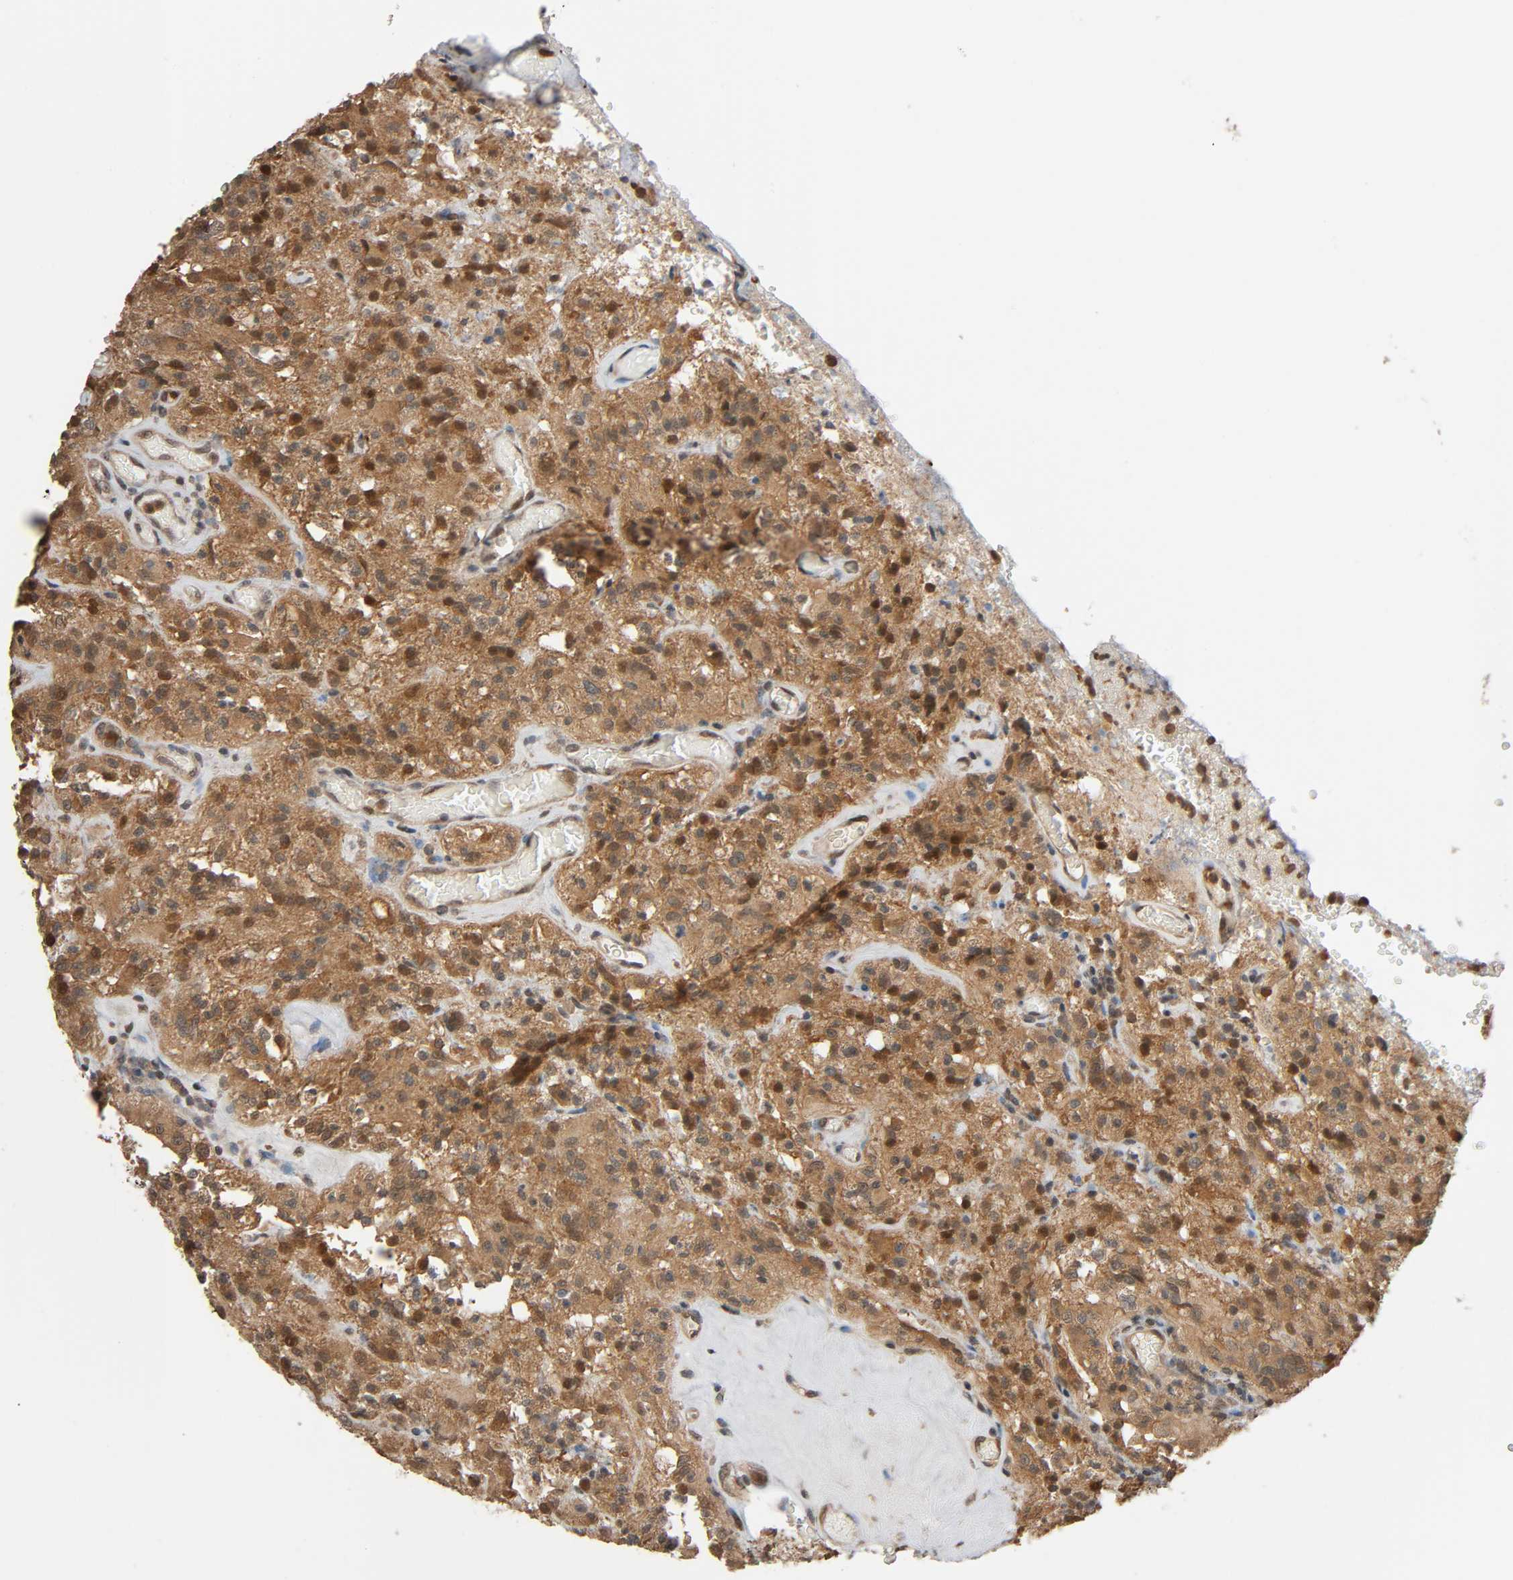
{"staining": {"intensity": "strong", "quantity": "25%-75%", "location": "cytoplasmic/membranous,nuclear"}, "tissue": "glioma", "cell_type": "Tumor cells", "image_type": "cancer", "snomed": [{"axis": "morphology", "description": "Normal tissue, NOS"}, {"axis": "morphology", "description": "Glioma, malignant, High grade"}, {"axis": "topography", "description": "Cerebral cortex"}], "caption": "Approximately 25%-75% of tumor cells in high-grade glioma (malignant) reveal strong cytoplasmic/membranous and nuclear protein staining as visualized by brown immunohistochemical staining.", "gene": "NEDD8", "patient": {"sex": "male", "age": 56}}